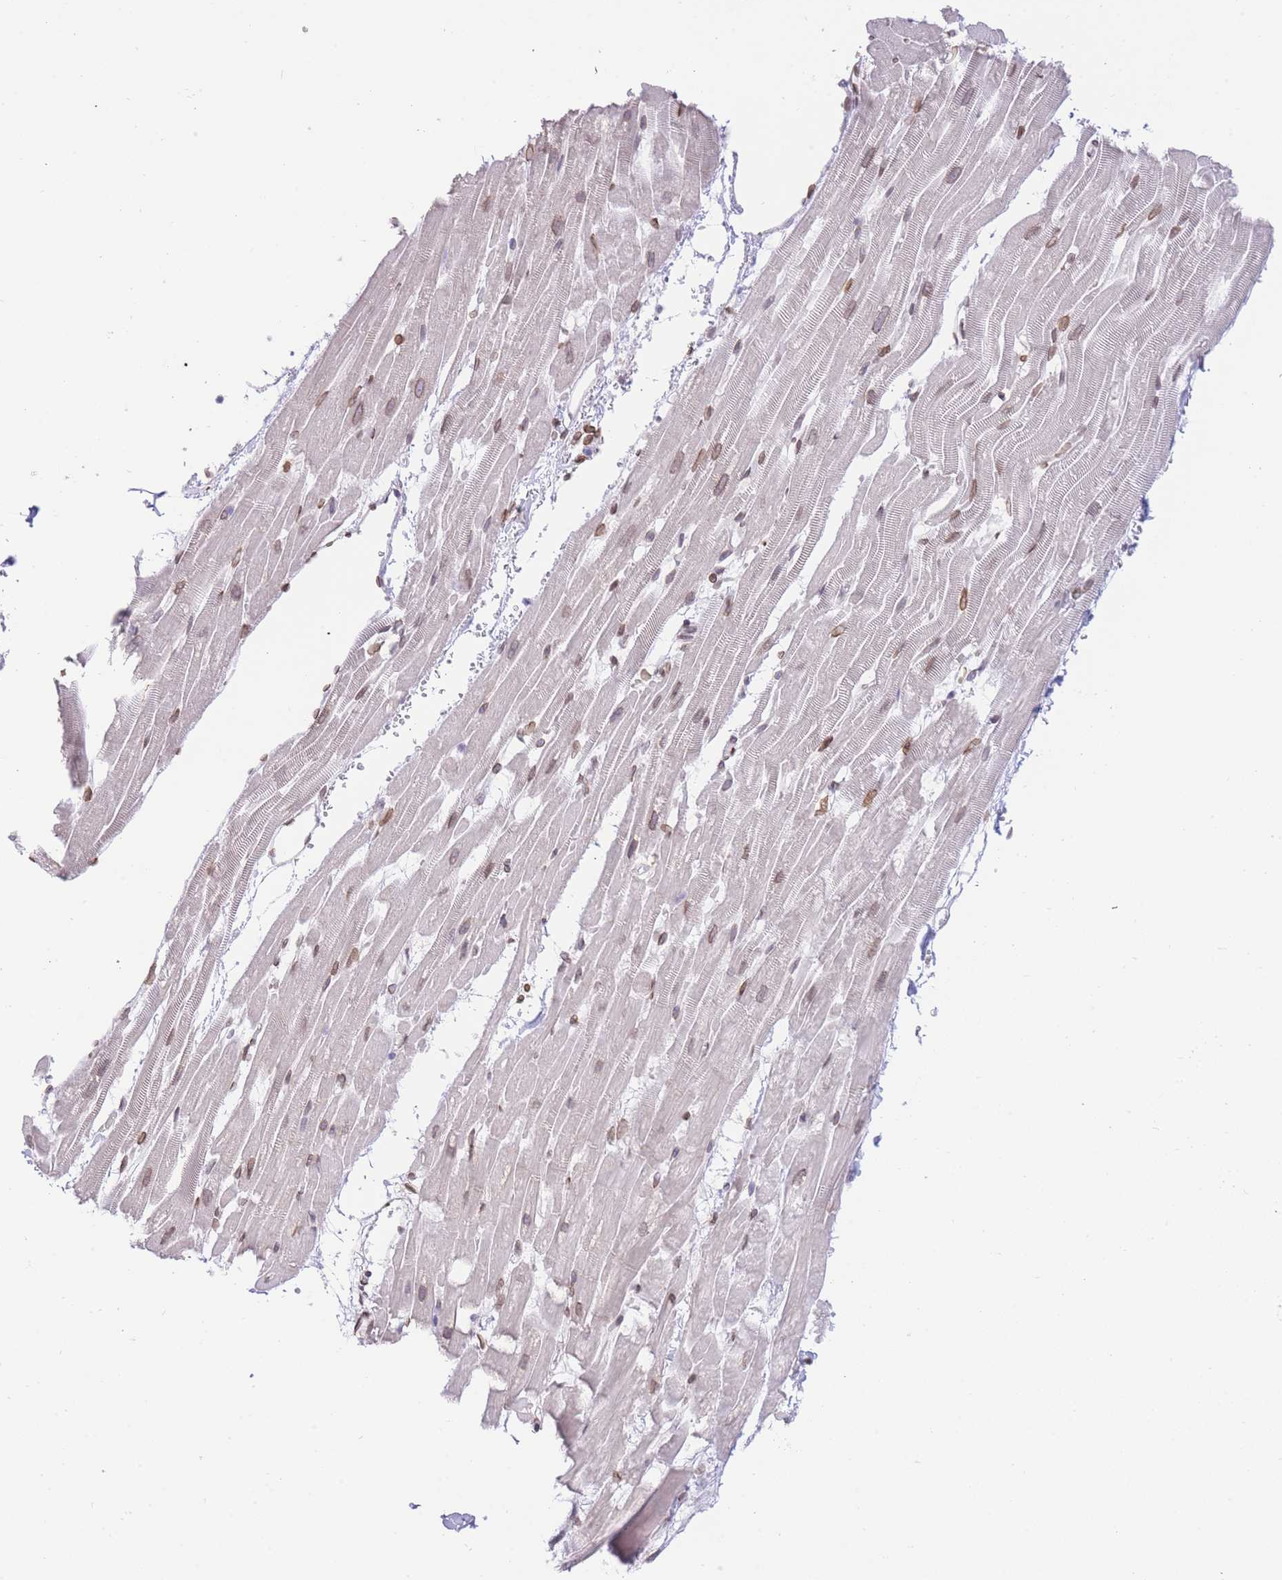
{"staining": {"intensity": "strong", "quantity": "25%-75%", "location": "cytoplasmic/membranous,nuclear"}, "tissue": "heart muscle", "cell_type": "Cardiomyocytes", "image_type": "normal", "snomed": [{"axis": "morphology", "description": "Normal tissue, NOS"}, {"axis": "topography", "description": "Heart"}], "caption": "The histopathology image exhibits a brown stain indicating the presence of a protein in the cytoplasmic/membranous,nuclear of cardiomyocytes in heart muscle. Nuclei are stained in blue.", "gene": "OR10AD1", "patient": {"sex": "male", "age": 37}}